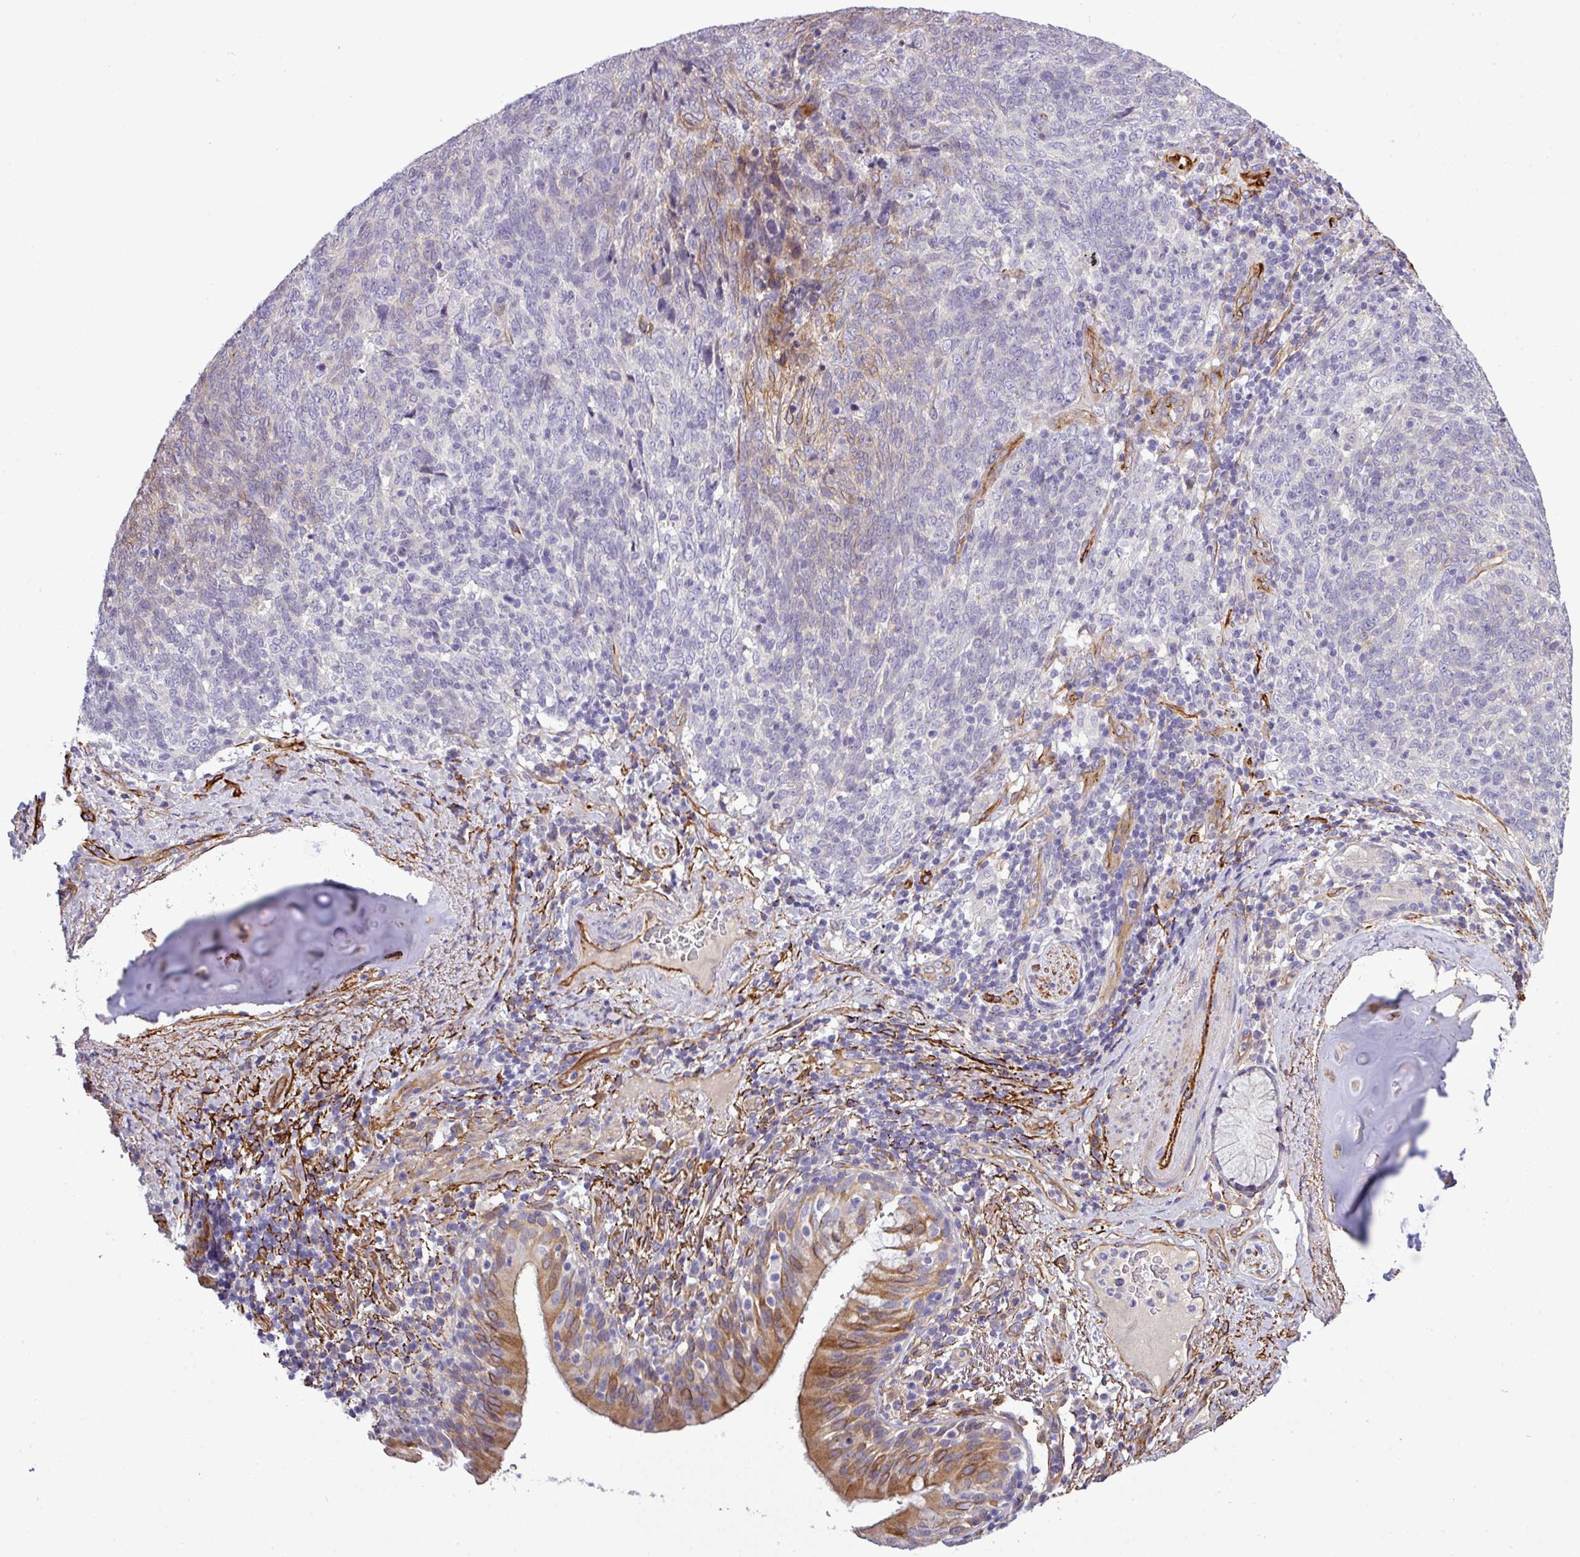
{"staining": {"intensity": "negative", "quantity": "none", "location": "none"}, "tissue": "lung cancer", "cell_type": "Tumor cells", "image_type": "cancer", "snomed": [{"axis": "morphology", "description": "Squamous cell carcinoma, NOS"}, {"axis": "topography", "description": "Lung"}], "caption": "Lung cancer was stained to show a protein in brown. There is no significant positivity in tumor cells.", "gene": "PARD6A", "patient": {"sex": "female", "age": 72}}